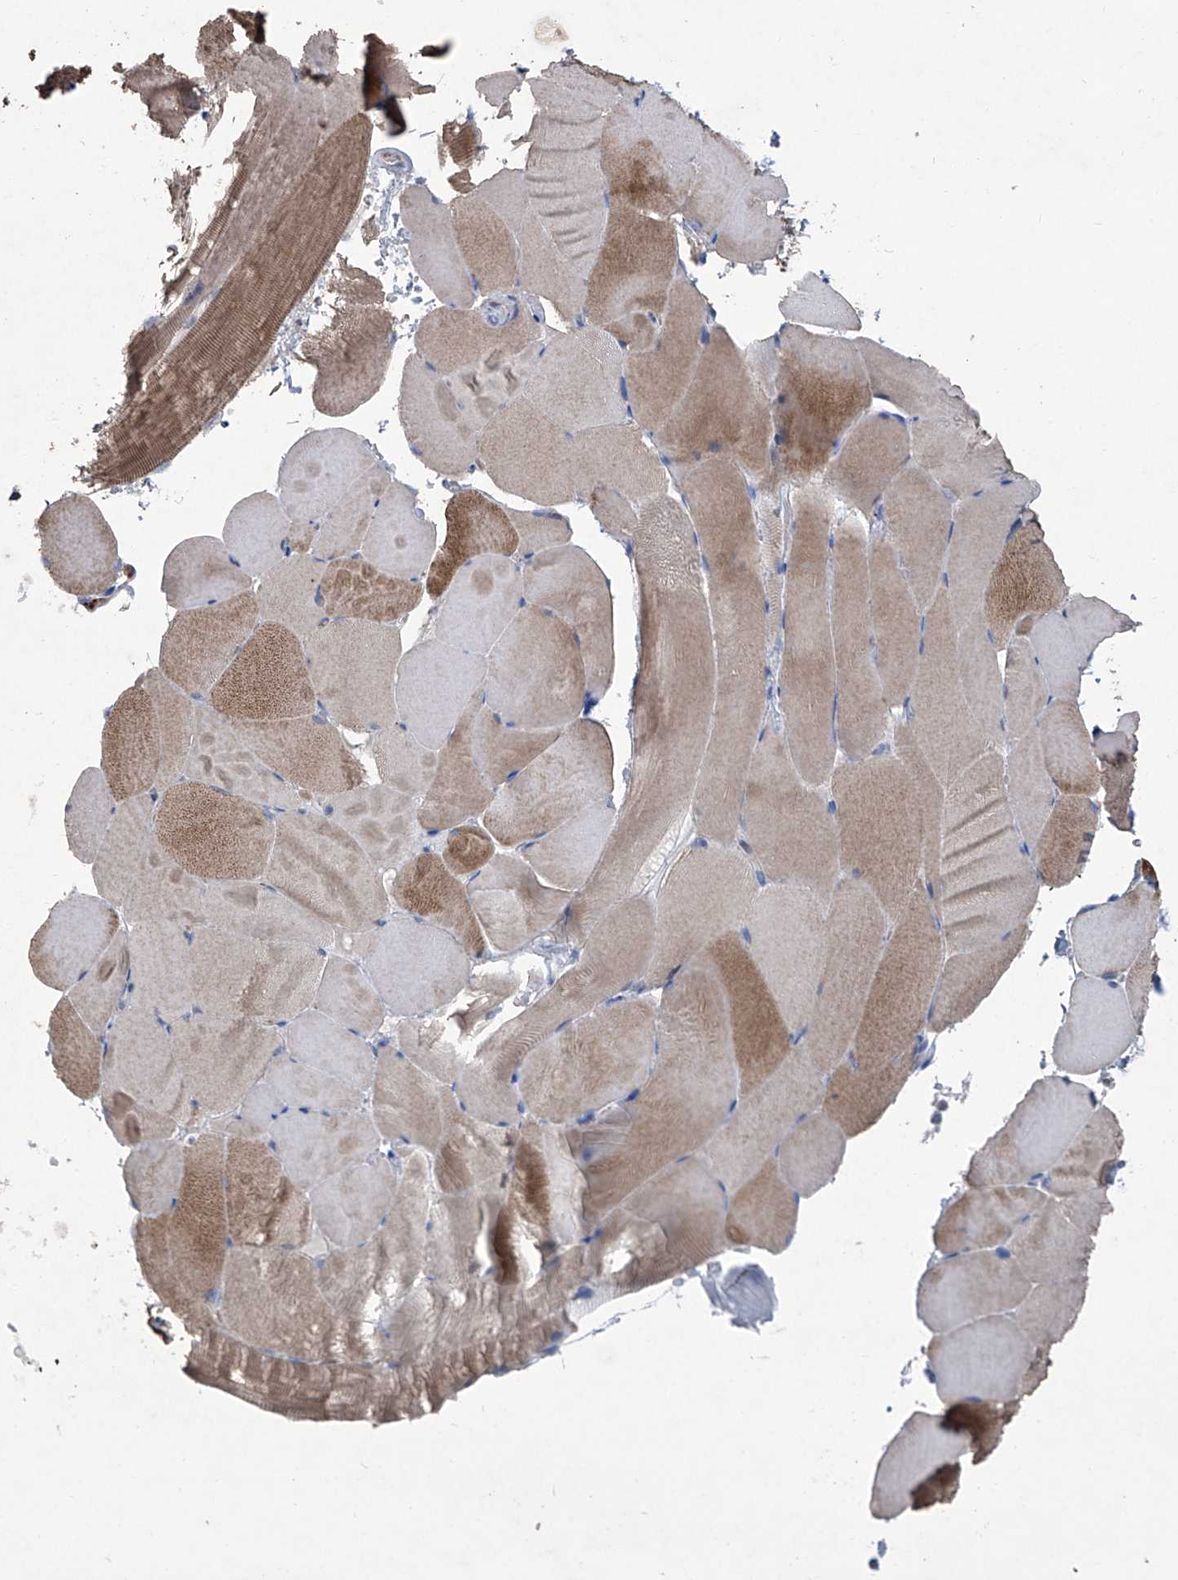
{"staining": {"intensity": "moderate", "quantity": "25%-75%", "location": "cytoplasmic/membranous"}, "tissue": "skeletal muscle", "cell_type": "Myocytes", "image_type": "normal", "snomed": [{"axis": "morphology", "description": "Normal tissue, NOS"}, {"axis": "topography", "description": "Skeletal muscle"}, {"axis": "topography", "description": "Parathyroid gland"}], "caption": "A brown stain highlights moderate cytoplasmic/membranous positivity of a protein in myocytes of unremarkable human skeletal muscle.", "gene": "PCSK5", "patient": {"sex": "female", "age": 37}}